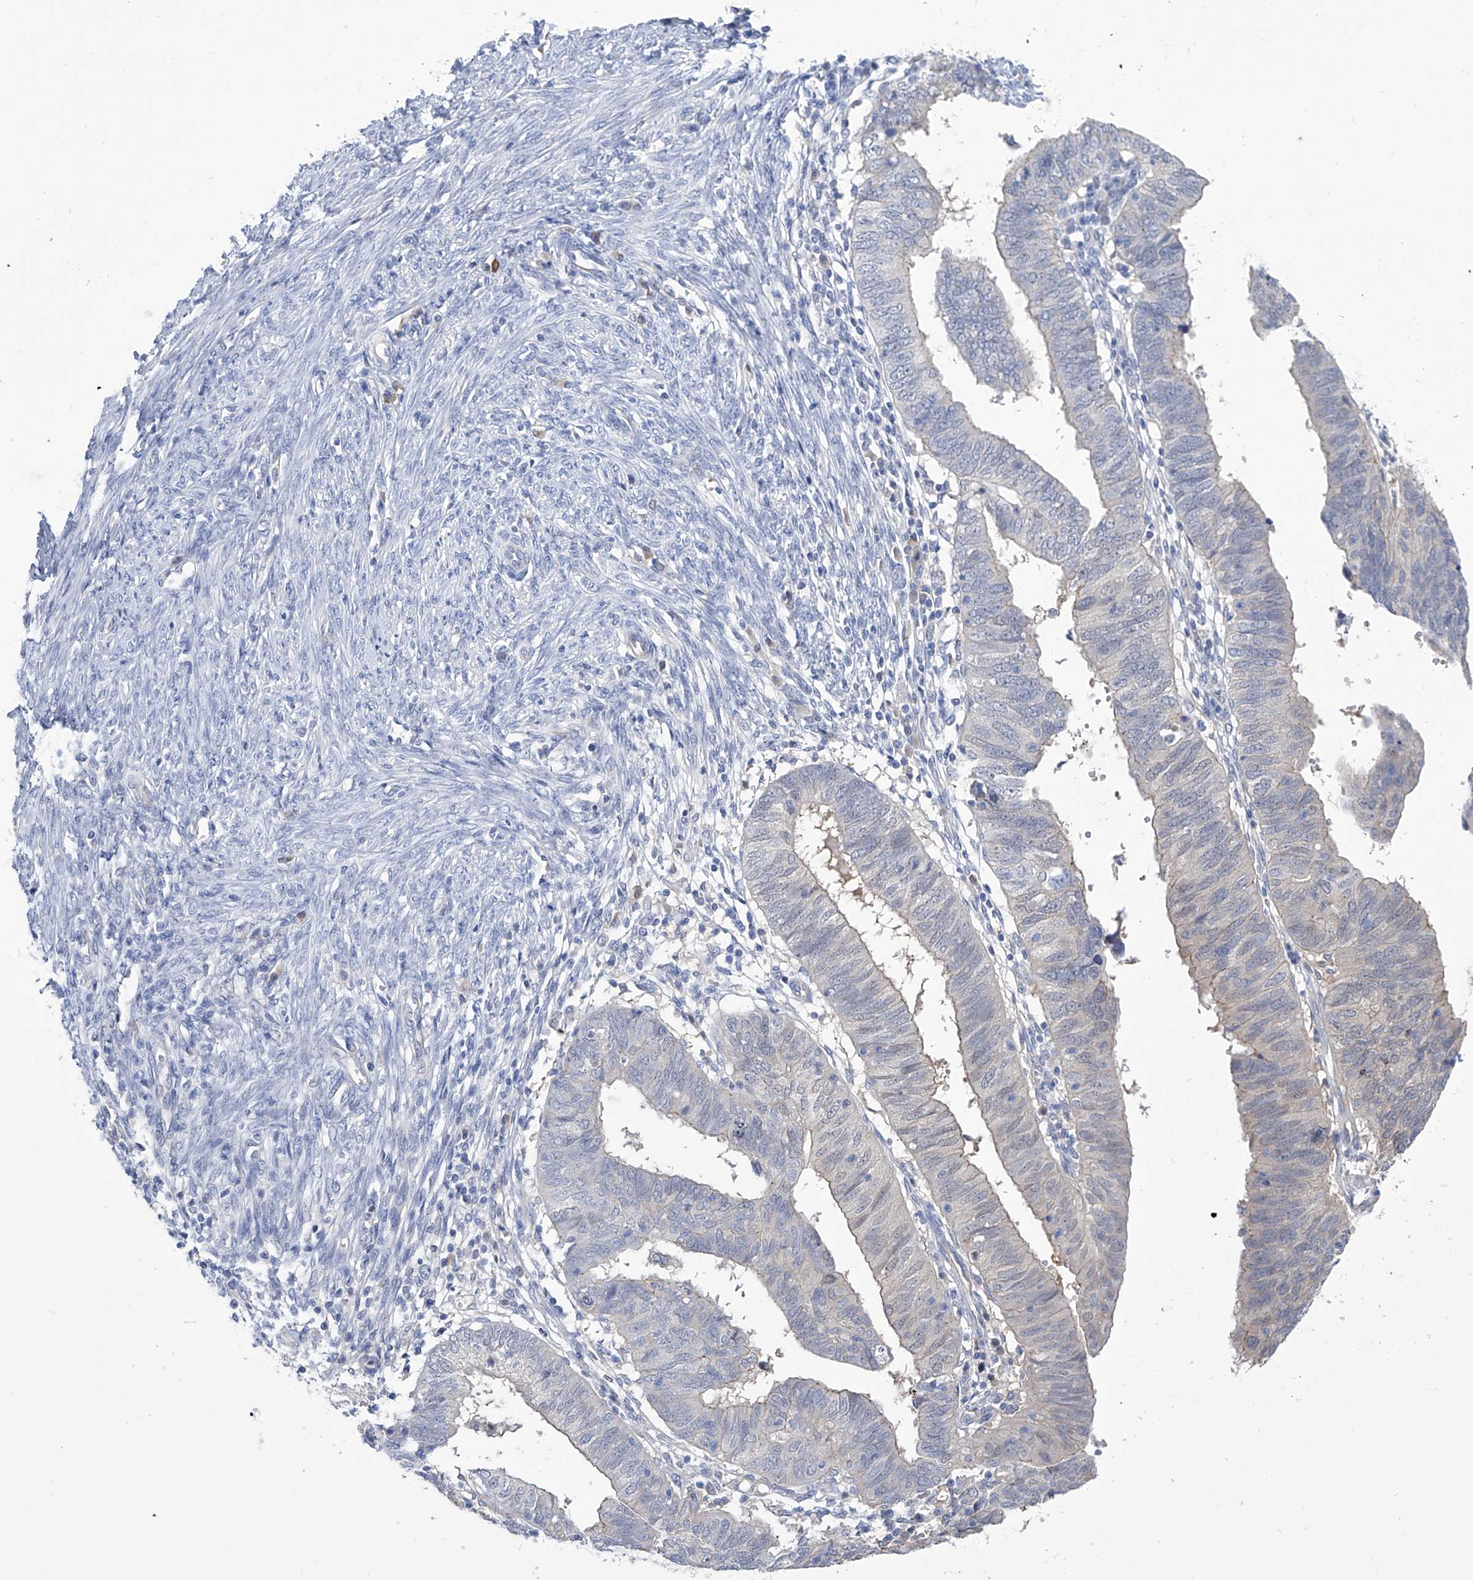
{"staining": {"intensity": "negative", "quantity": "none", "location": "none"}, "tissue": "endometrial cancer", "cell_type": "Tumor cells", "image_type": "cancer", "snomed": [{"axis": "morphology", "description": "Adenocarcinoma, NOS"}, {"axis": "topography", "description": "Uterus"}], "caption": "Immunohistochemical staining of endometrial cancer (adenocarcinoma) shows no significant positivity in tumor cells. Nuclei are stained in blue.", "gene": "PGM3", "patient": {"sex": "female", "age": 77}}